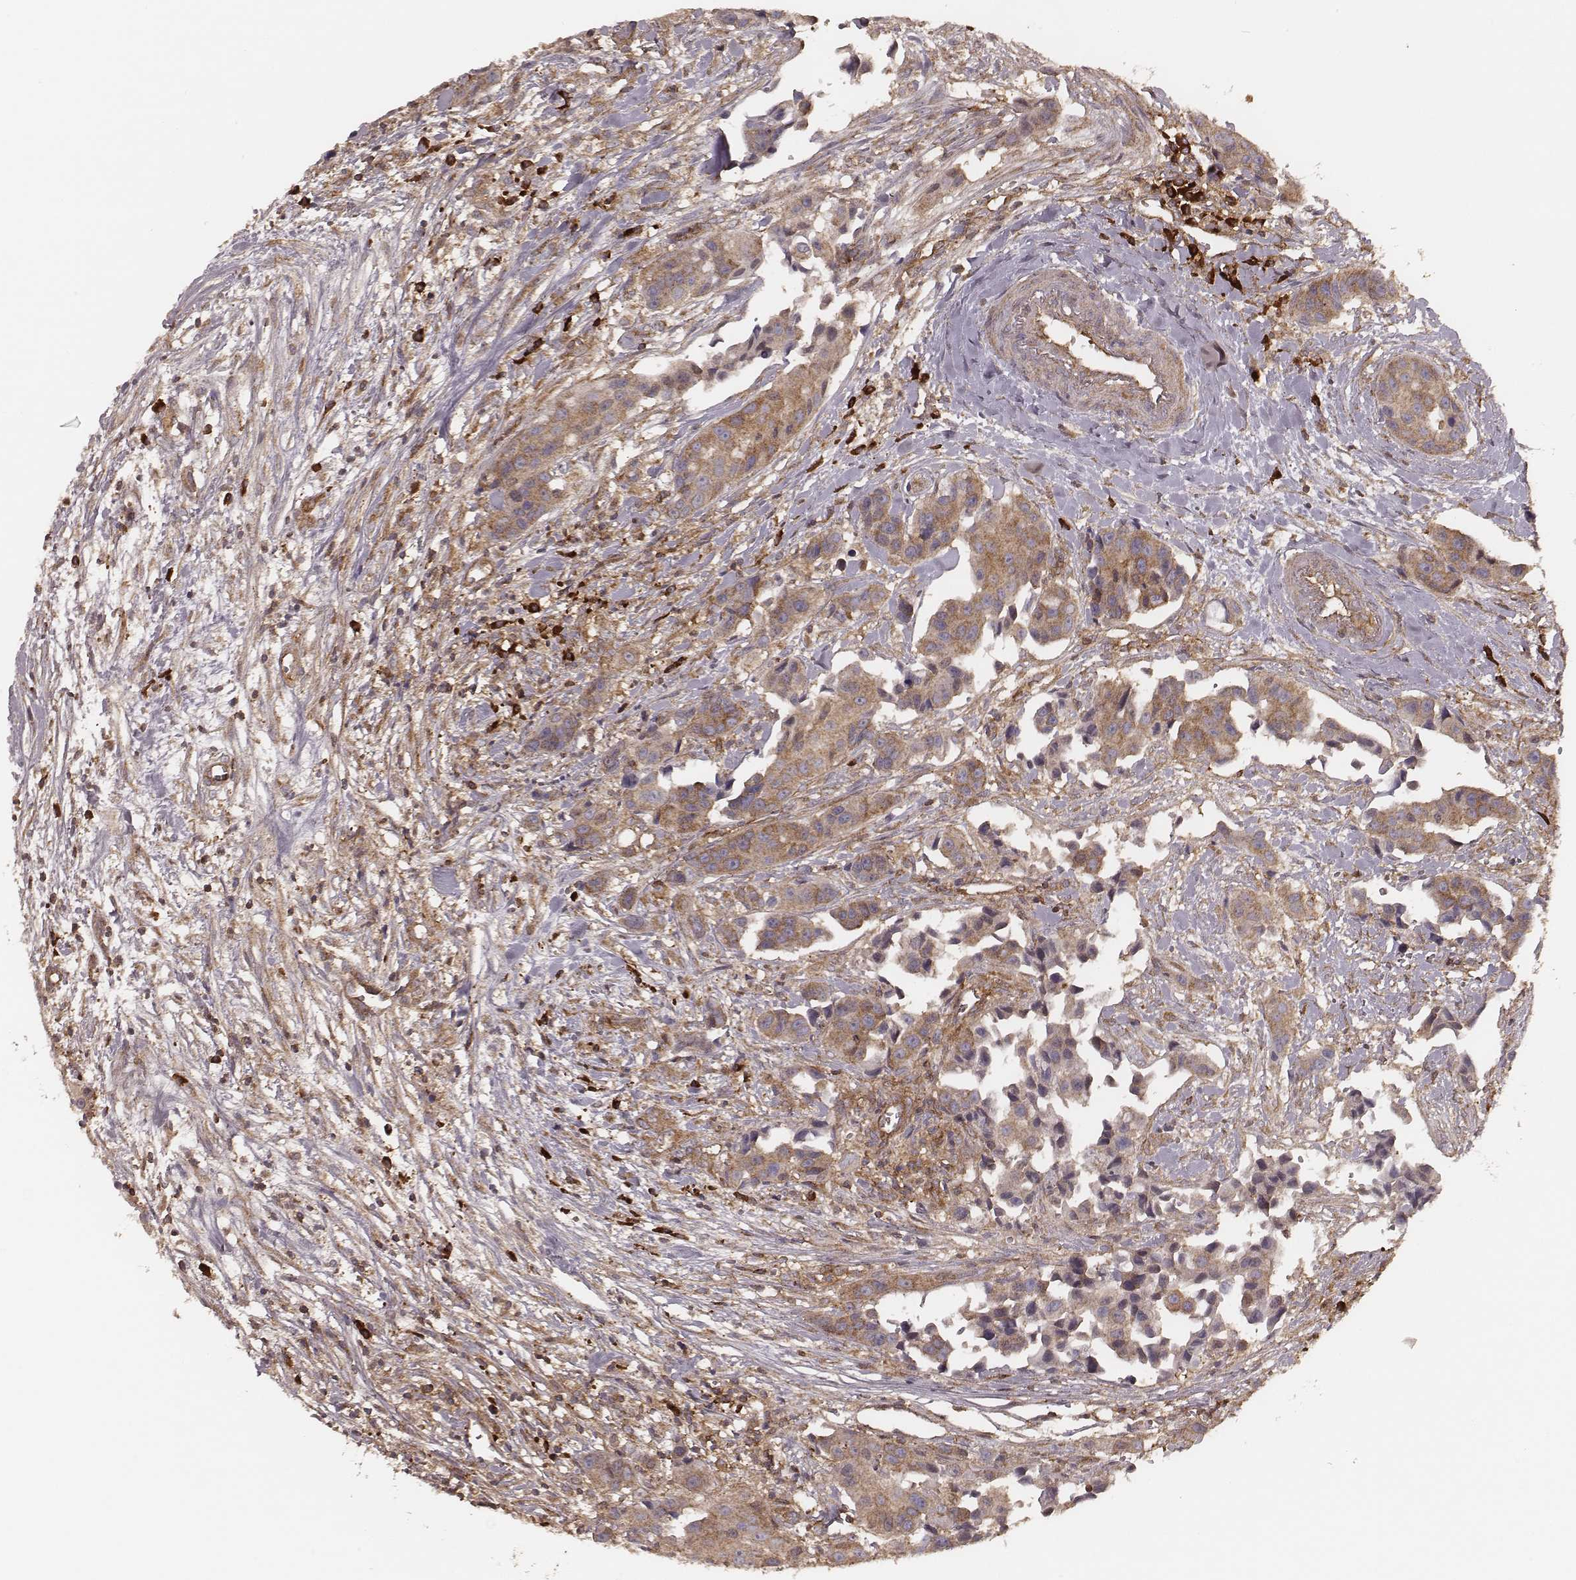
{"staining": {"intensity": "moderate", "quantity": ">75%", "location": "cytoplasmic/membranous"}, "tissue": "head and neck cancer", "cell_type": "Tumor cells", "image_type": "cancer", "snomed": [{"axis": "morphology", "description": "Adenocarcinoma, NOS"}, {"axis": "topography", "description": "Head-Neck"}], "caption": "Immunohistochemical staining of human head and neck adenocarcinoma demonstrates medium levels of moderate cytoplasmic/membranous protein staining in about >75% of tumor cells.", "gene": "CARS1", "patient": {"sex": "male", "age": 76}}